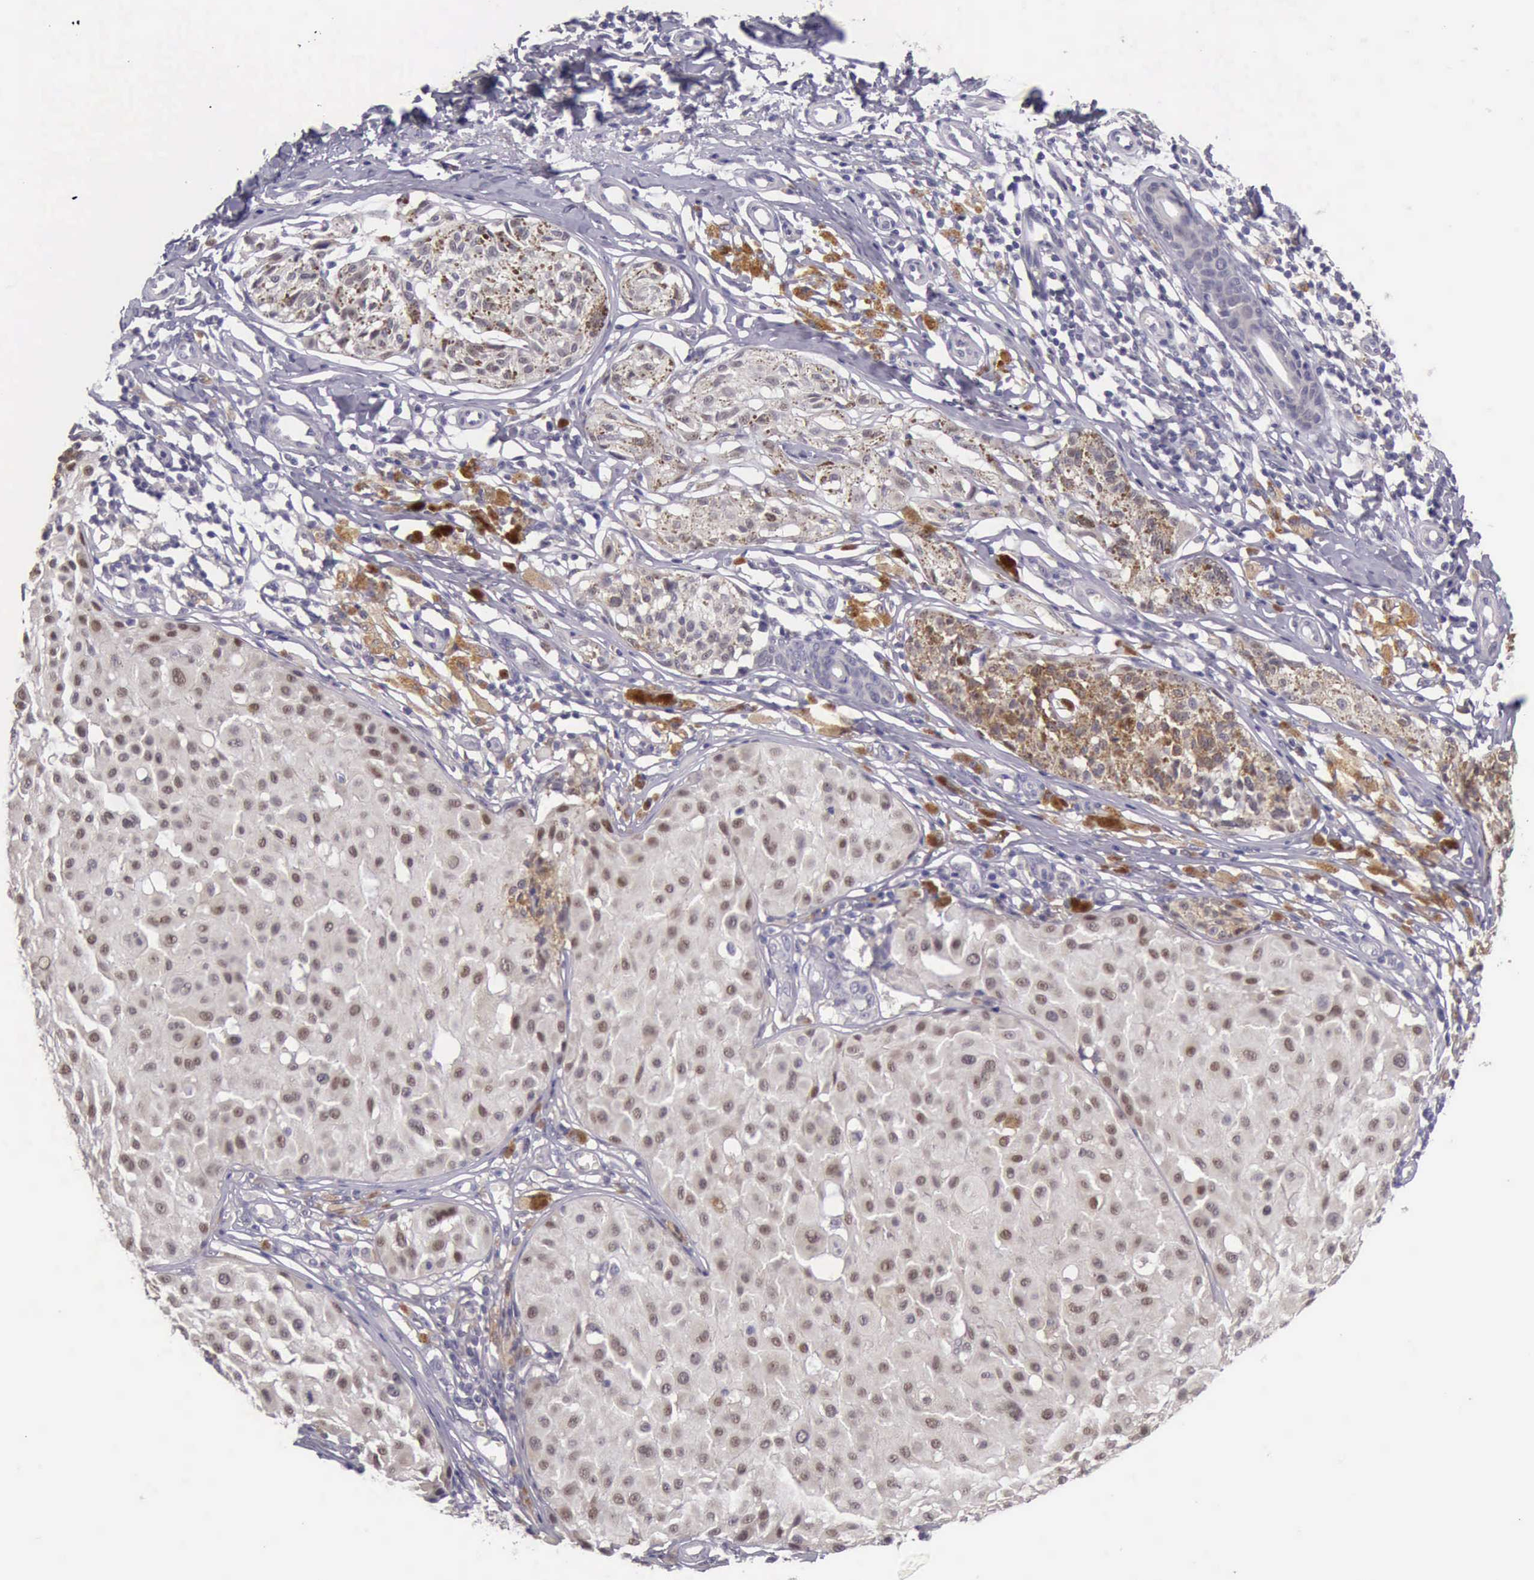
{"staining": {"intensity": "weak", "quantity": ">75%", "location": "cytoplasmic/membranous,nuclear"}, "tissue": "melanoma", "cell_type": "Tumor cells", "image_type": "cancer", "snomed": [{"axis": "morphology", "description": "Malignant melanoma, NOS"}, {"axis": "topography", "description": "Skin"}], "caption": "This is an image of immunohistochemistry (IHC) staining of malignant melanoma, which shows weak expression in the cytoplasmic/membranous and nuclear of tumor cells.", "gene": "ARNT2", "patient": {"sex": "male", "age": 36}}